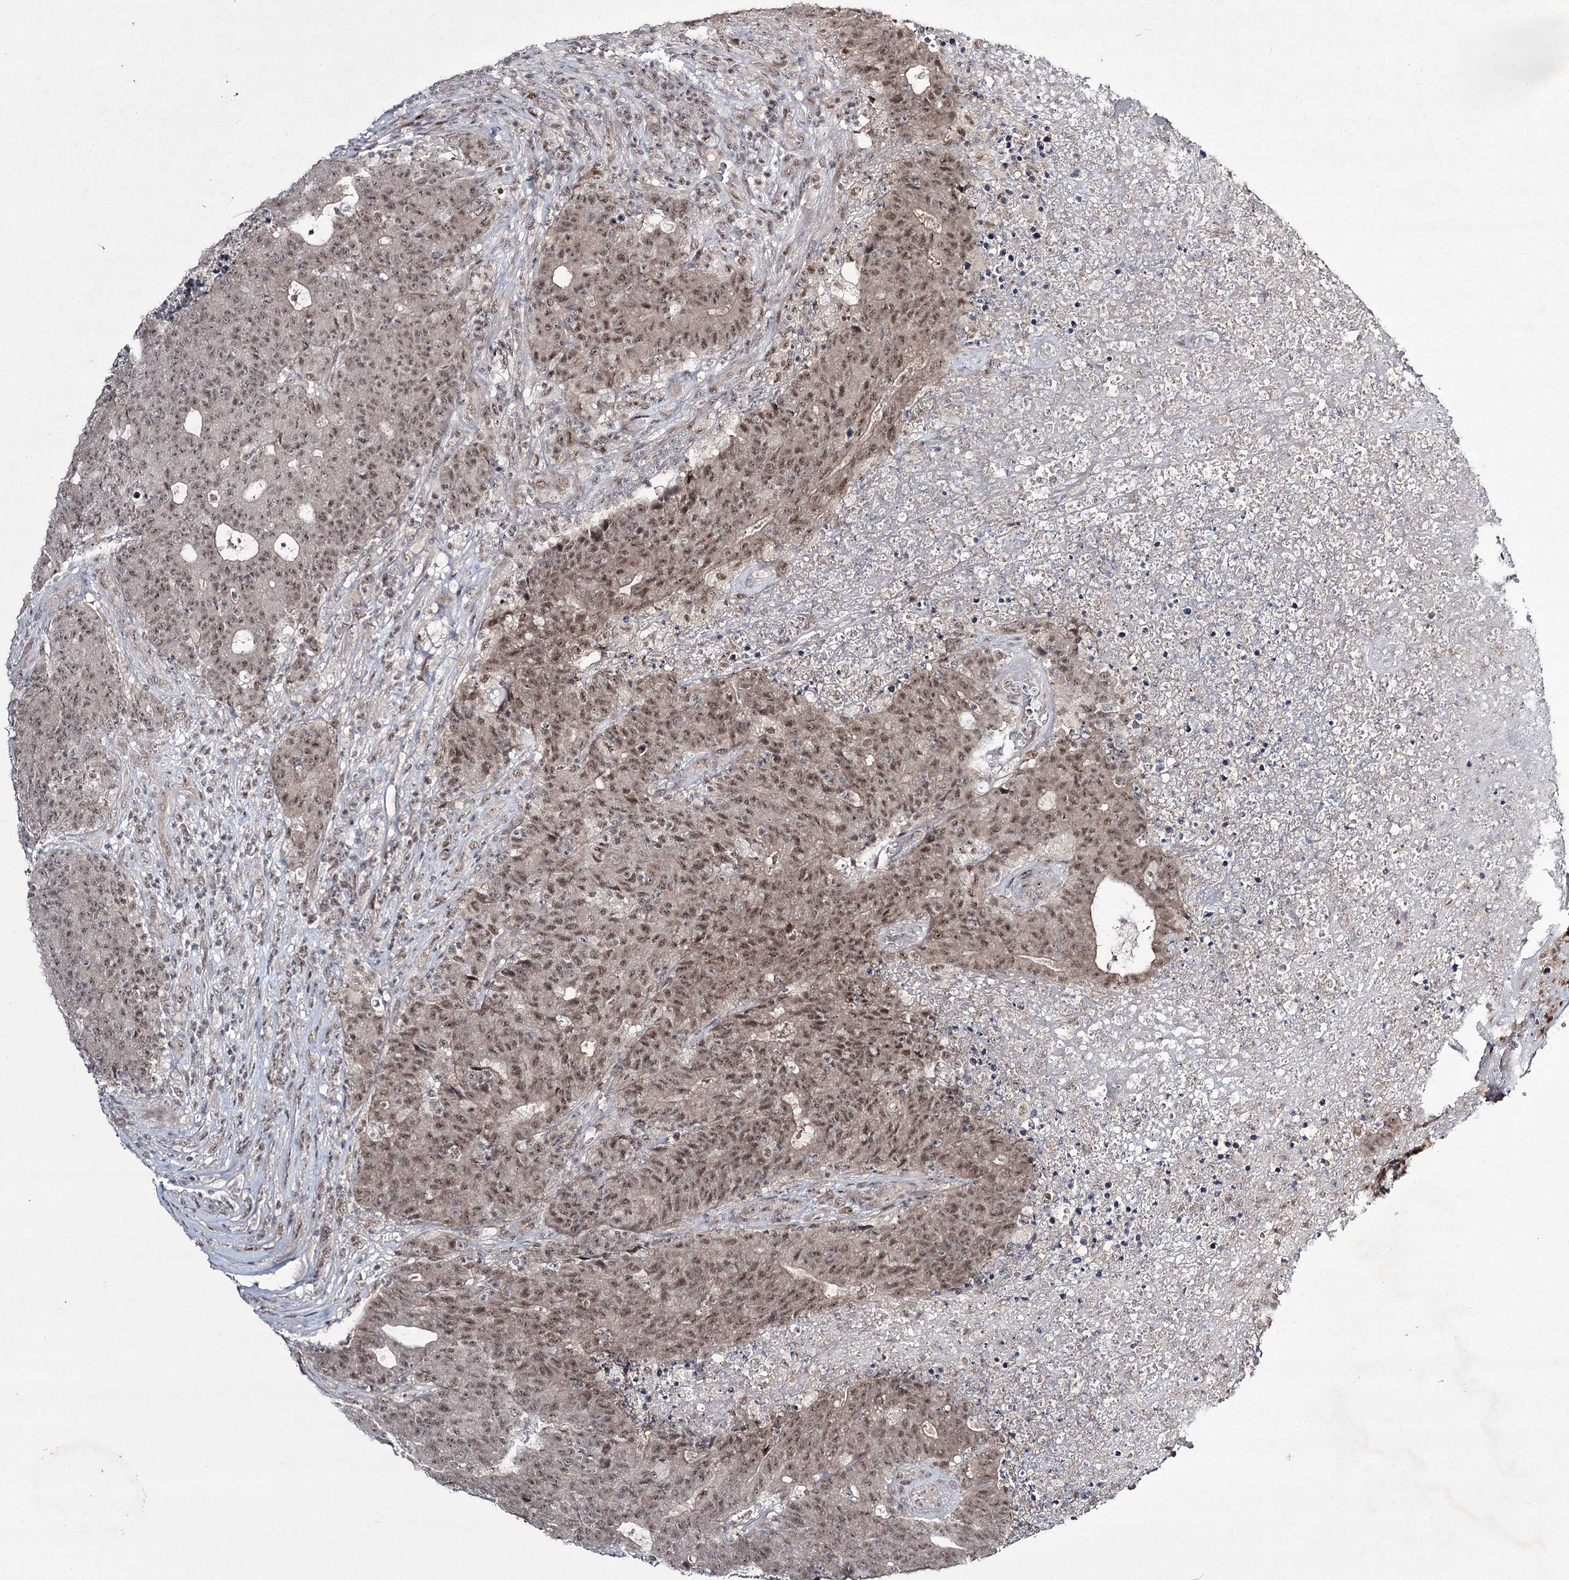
{"staining": {"intensity": "moderate", "quantity": ">75%", "location": "nuclear"}, "tissue": "colorectal cancer", "cell_type": "Tumor cells", "image_type": "cancer", "snomed": [{"axis": "morphology", "description": "Adenocarcinoma, NOS"}, {"axis": "topography", "description": "Colon"}], "caption": "This is an image of immunohistochemistry staining of colorectal cancer, which shows moderate positivity in the nuclear of tumor cells.", "gene": "HOXC11", "patient": {"sex": "female", "age": 75}}